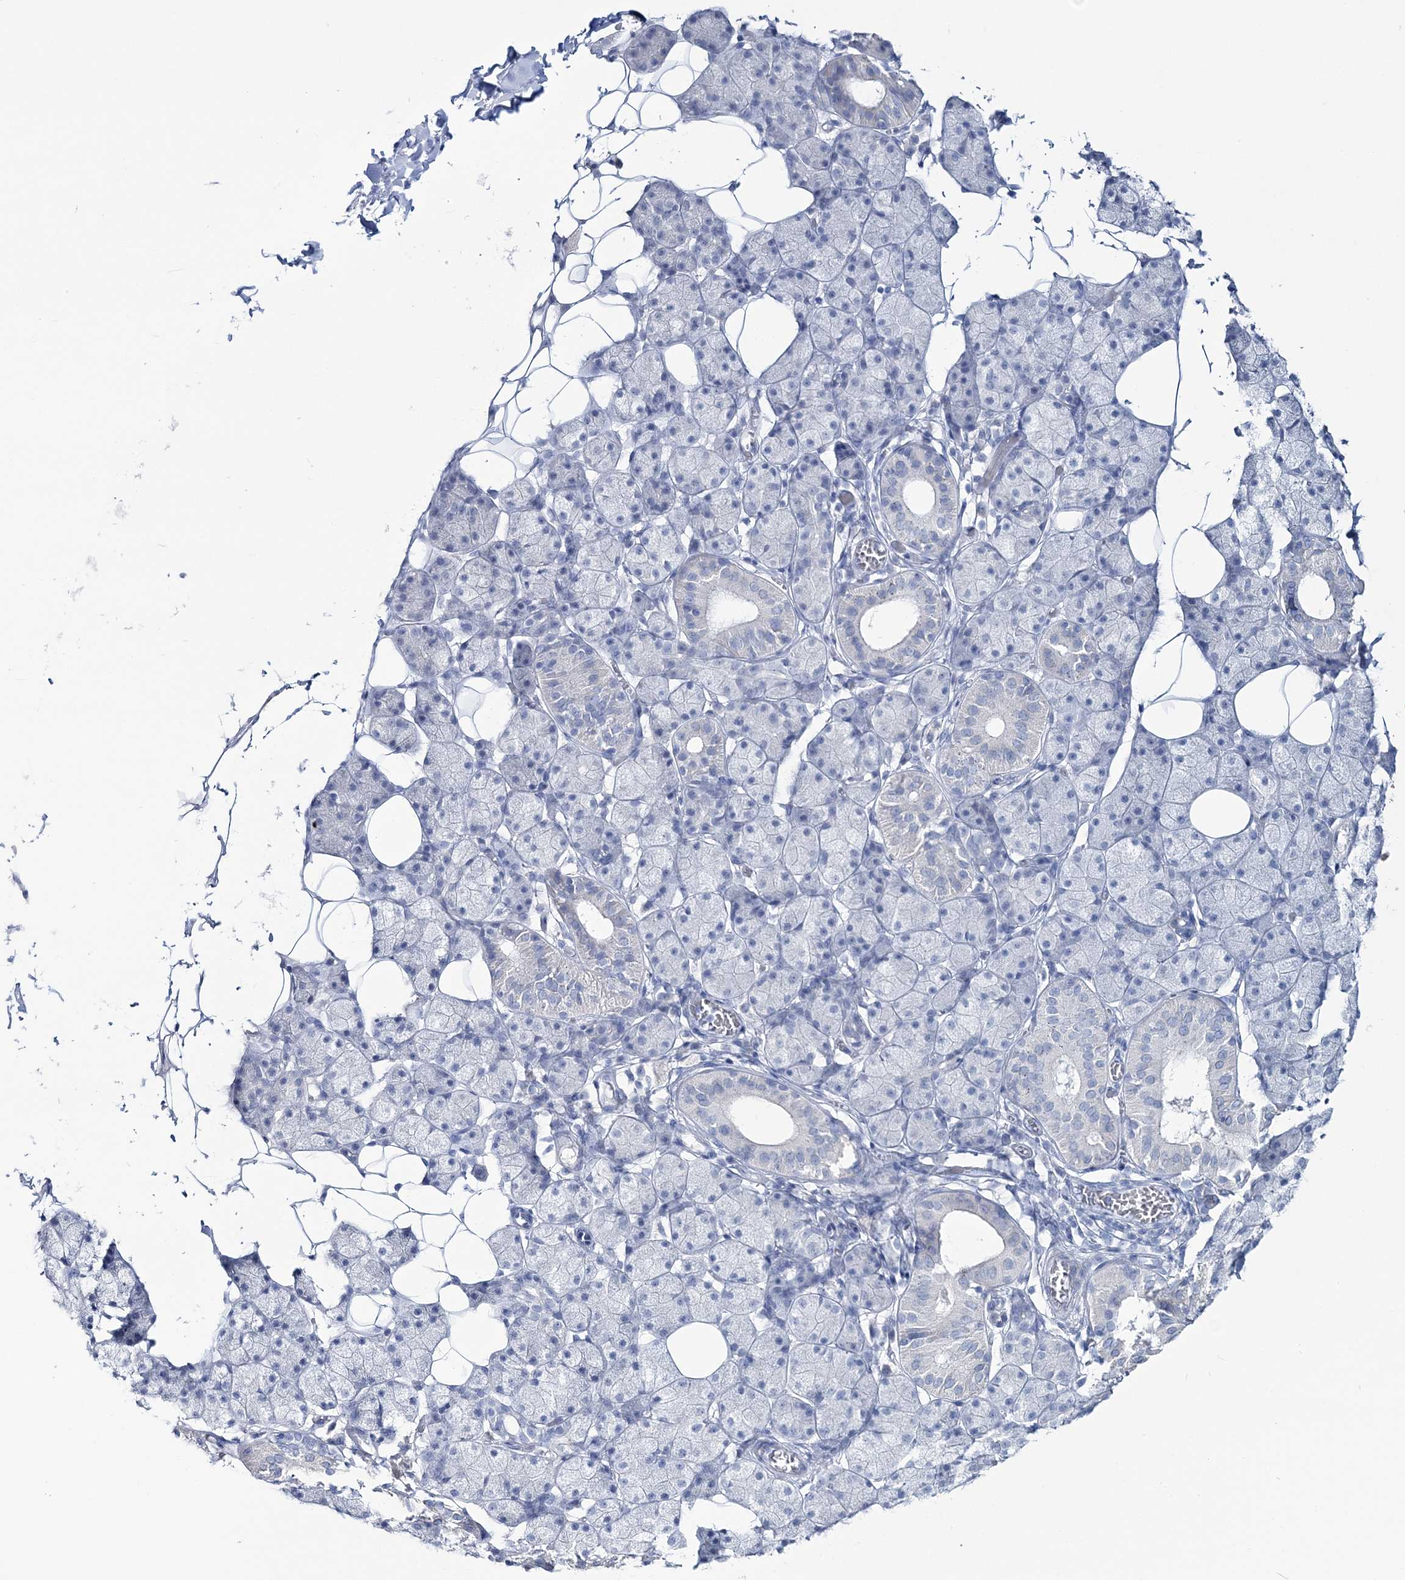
{"staining": {"intensity": "negative", "quantity": "none", "location": "none"}, "tissue": "salivary gland", "cell_type": "Glandular cells", "image_type": "normal", "snomed": [{"axis": "morphology", "description": "Normal tissue, NOS"}, {"axis": "topography", "description": "Salivary gland"}], "caption": "Immunohistochemistry image of normal salivary gland: salivary gland stained with DAB (3,3'-diaminobenzidine) displays no significant protein staining in glandular cells.", "gene": "CYP3A4", "patient": {"sex": "female", "age": 33}}